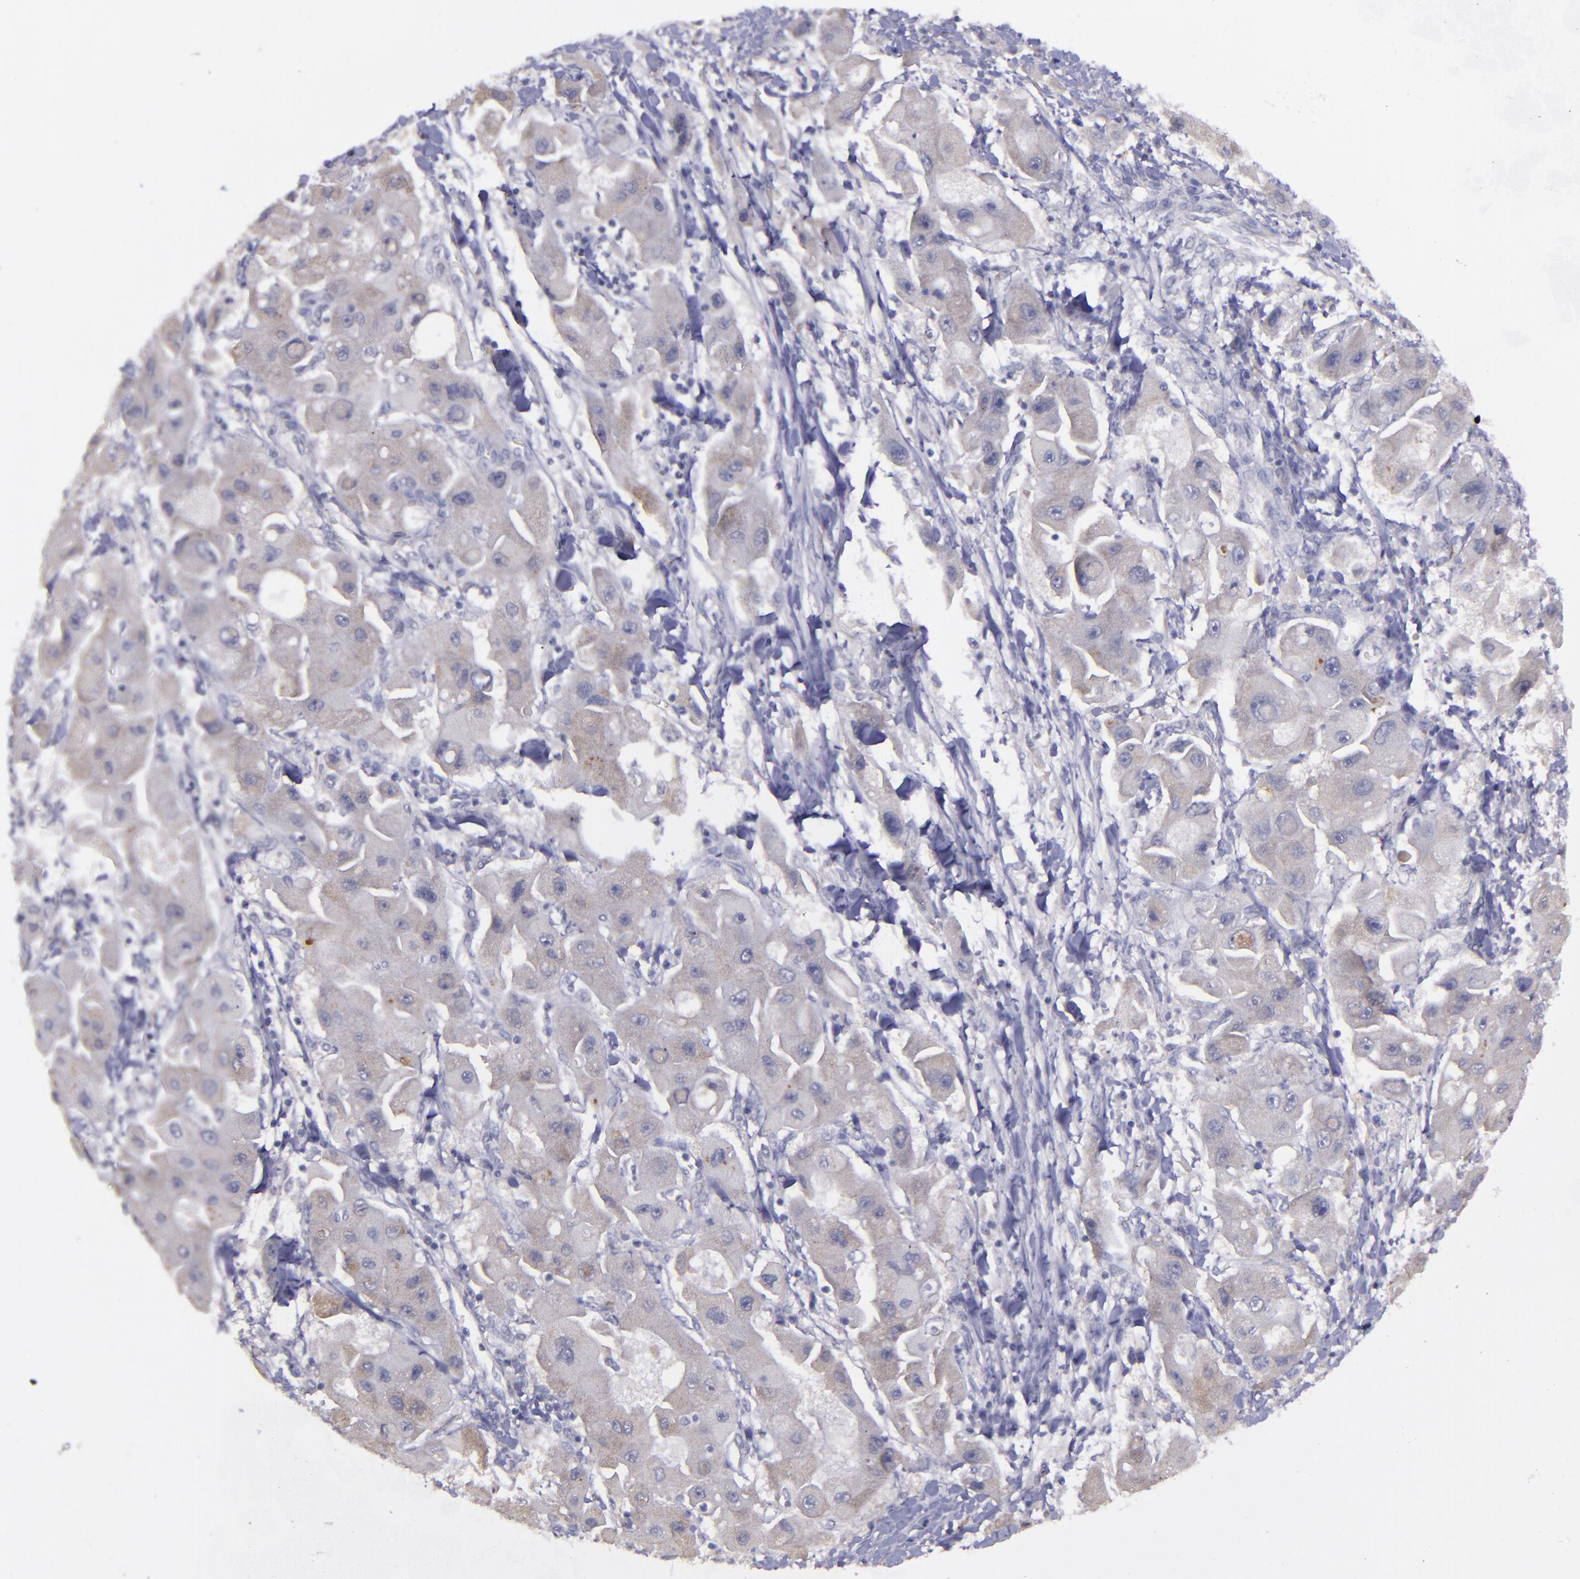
{"staining": {"intensity": "weak", "quantity": "25%-75%", "location": "cytoplasmic/membranous"}, "tissue": "liver cancer", "cell_type": "Tumor cells", "image_type": "cancer", "snomed": [{"axis": "morphology", "description": "Carcinoma, Hepatocellular, NOS"}, {"axis": "topography", "description": "Liver"}], "caption": "DAB immunohistochemical staining of hepatocellular carcinoma (liver) exhibits weak cytoplasmic/membranous protein staining in approximately 25%-75% of tumor cells.", "gene": "MASP1", "patient": {"sex": "male", "age": 24}}